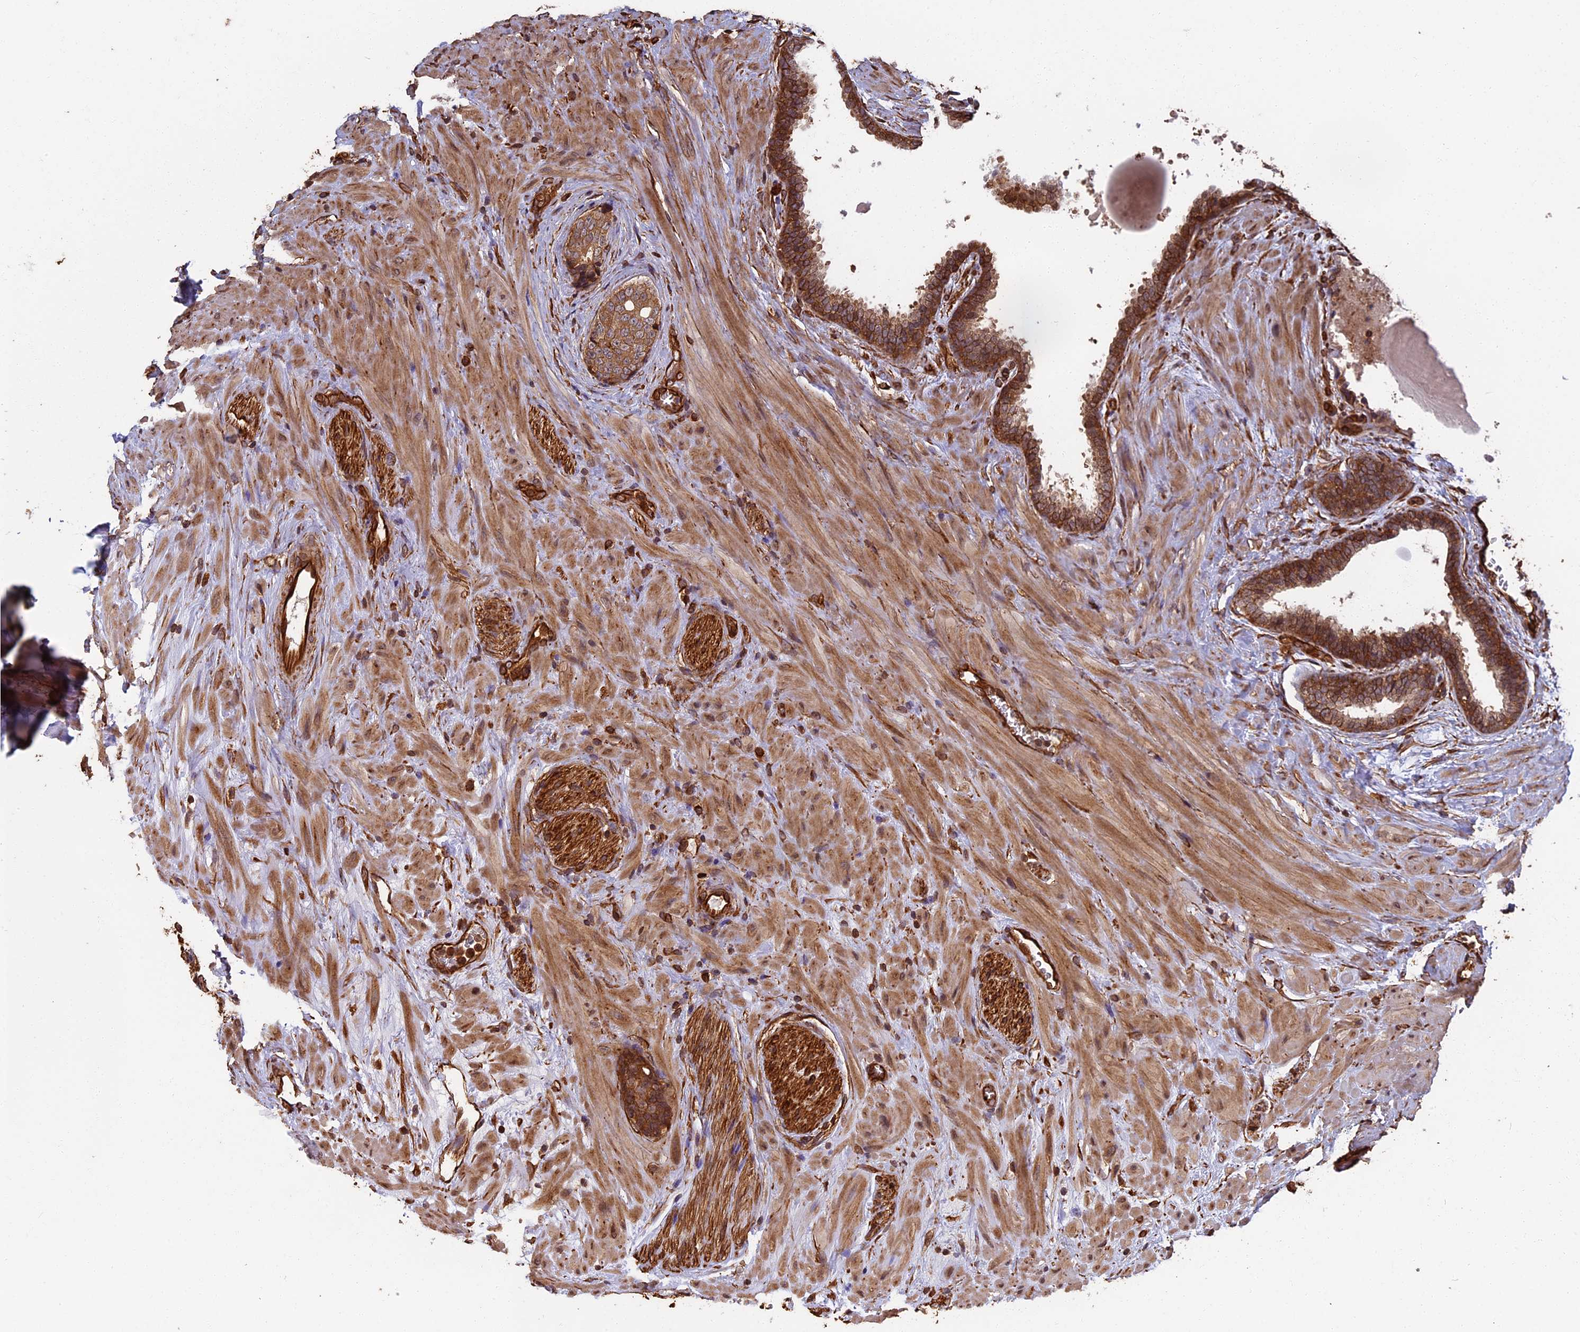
{"staining": {"intensity": "strong", "quantity": ">75%", "location": "cytoplasmic/membranous"}, "tissue": "prostate cancer", "cell_type": "Tumor cells", "image_type": "cancer", "snomed": [{"axis": "morphology", "description": "Adenocarcinoma, High grade"}, {"axis": "topography", "description": "Prostate"}], "caption": "An immunohistochemistry photomicrograph of tumor tissue is shown. Protein staining in brown shows strong cytoplasmic/membranous positivity in prostate cancer within tumor cells. Immunohistochemistry stains the protein of interest in brown and the nuclei are stained blue.", "gene": "CCDC124", "patient": {"sex": "male", "age": 56}}